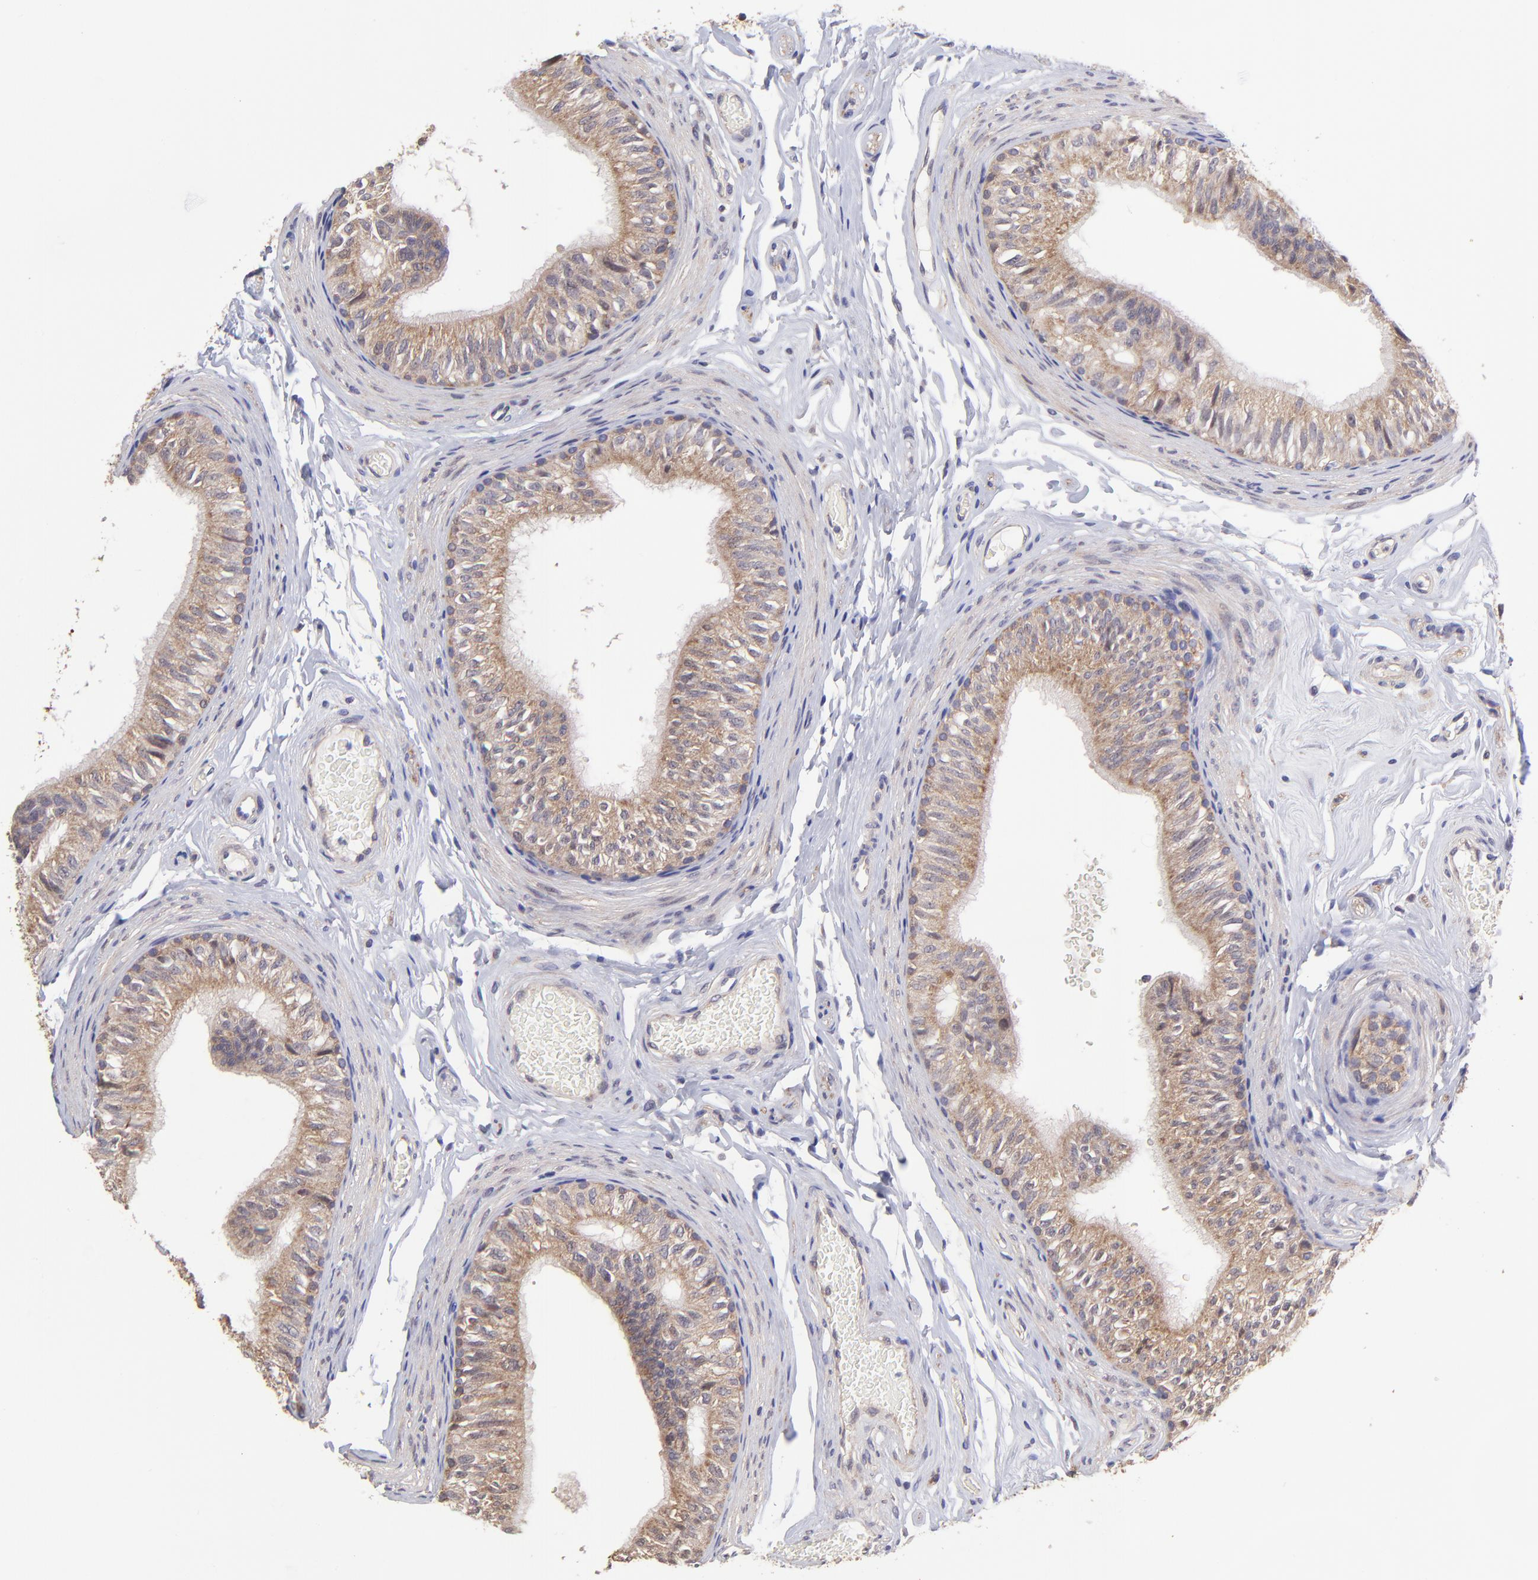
{"staining": {"intensity": "moderate", "quantity": ">75%", "location": "cytoplasmic/membranous"}, "tissue": "epididymis", "cell_type": "Glandular cells", "image_type": "normal", "snomed": [{"axis": "morphology", "description": "Normal tissue, NOS"}, {"axis": "topography", "description": "Testis"}, {"axis": "topography", "description": "Epididymis"}], "caption": "Epididymis stained with DAB (3,3'-diaminobenzidine) immunohistochemistry reveals medium levels of moderate cytoplasmic/membranous expression in approximately >75% of glandular cells.", "gene": "NSF", "patient": {"sex": "male", "age": 36}}